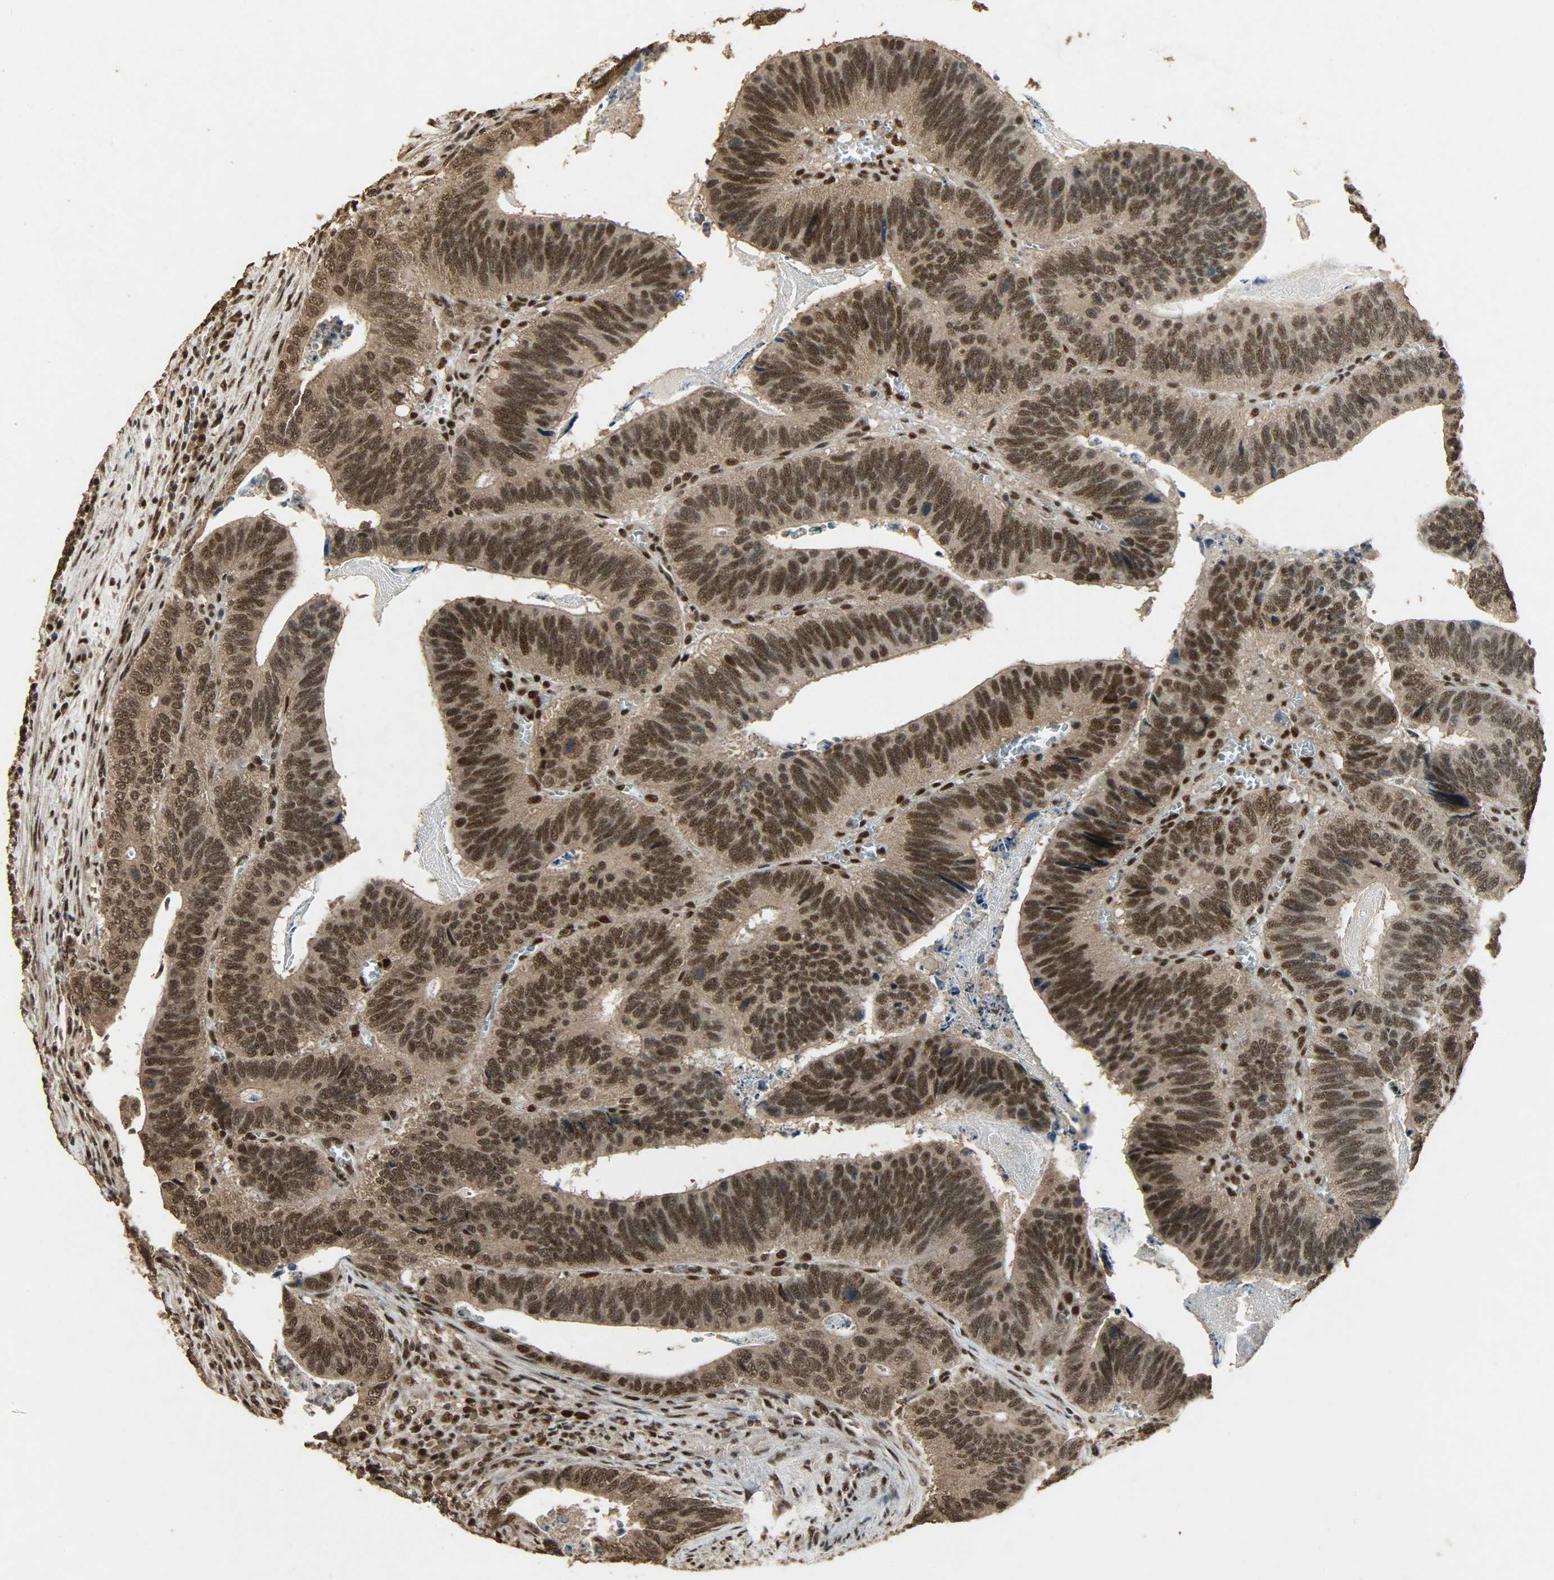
{"staining": {"intensity": "strong", "quantity": ">75%", "location": "cytoplasmic/membranous,nuclear"}, "tissue": "colorectal cancer", "cell_type": "Tumor cells", "image_type": "cancer", "snomed": [{"axis": "morphology", "description": "Adenocarcinoma, NOS"}, {"axis": "topography", "description": "Colon"}], "caption": "About >75% of tumor cells in human colorectal cancer reveal strong cytoplasmic/membranous and nuclear protein positivity as visualized by brown immunohistochemical staining.", "gene": "CCNT2", "patient": {"sex": "male", "age": 72}}